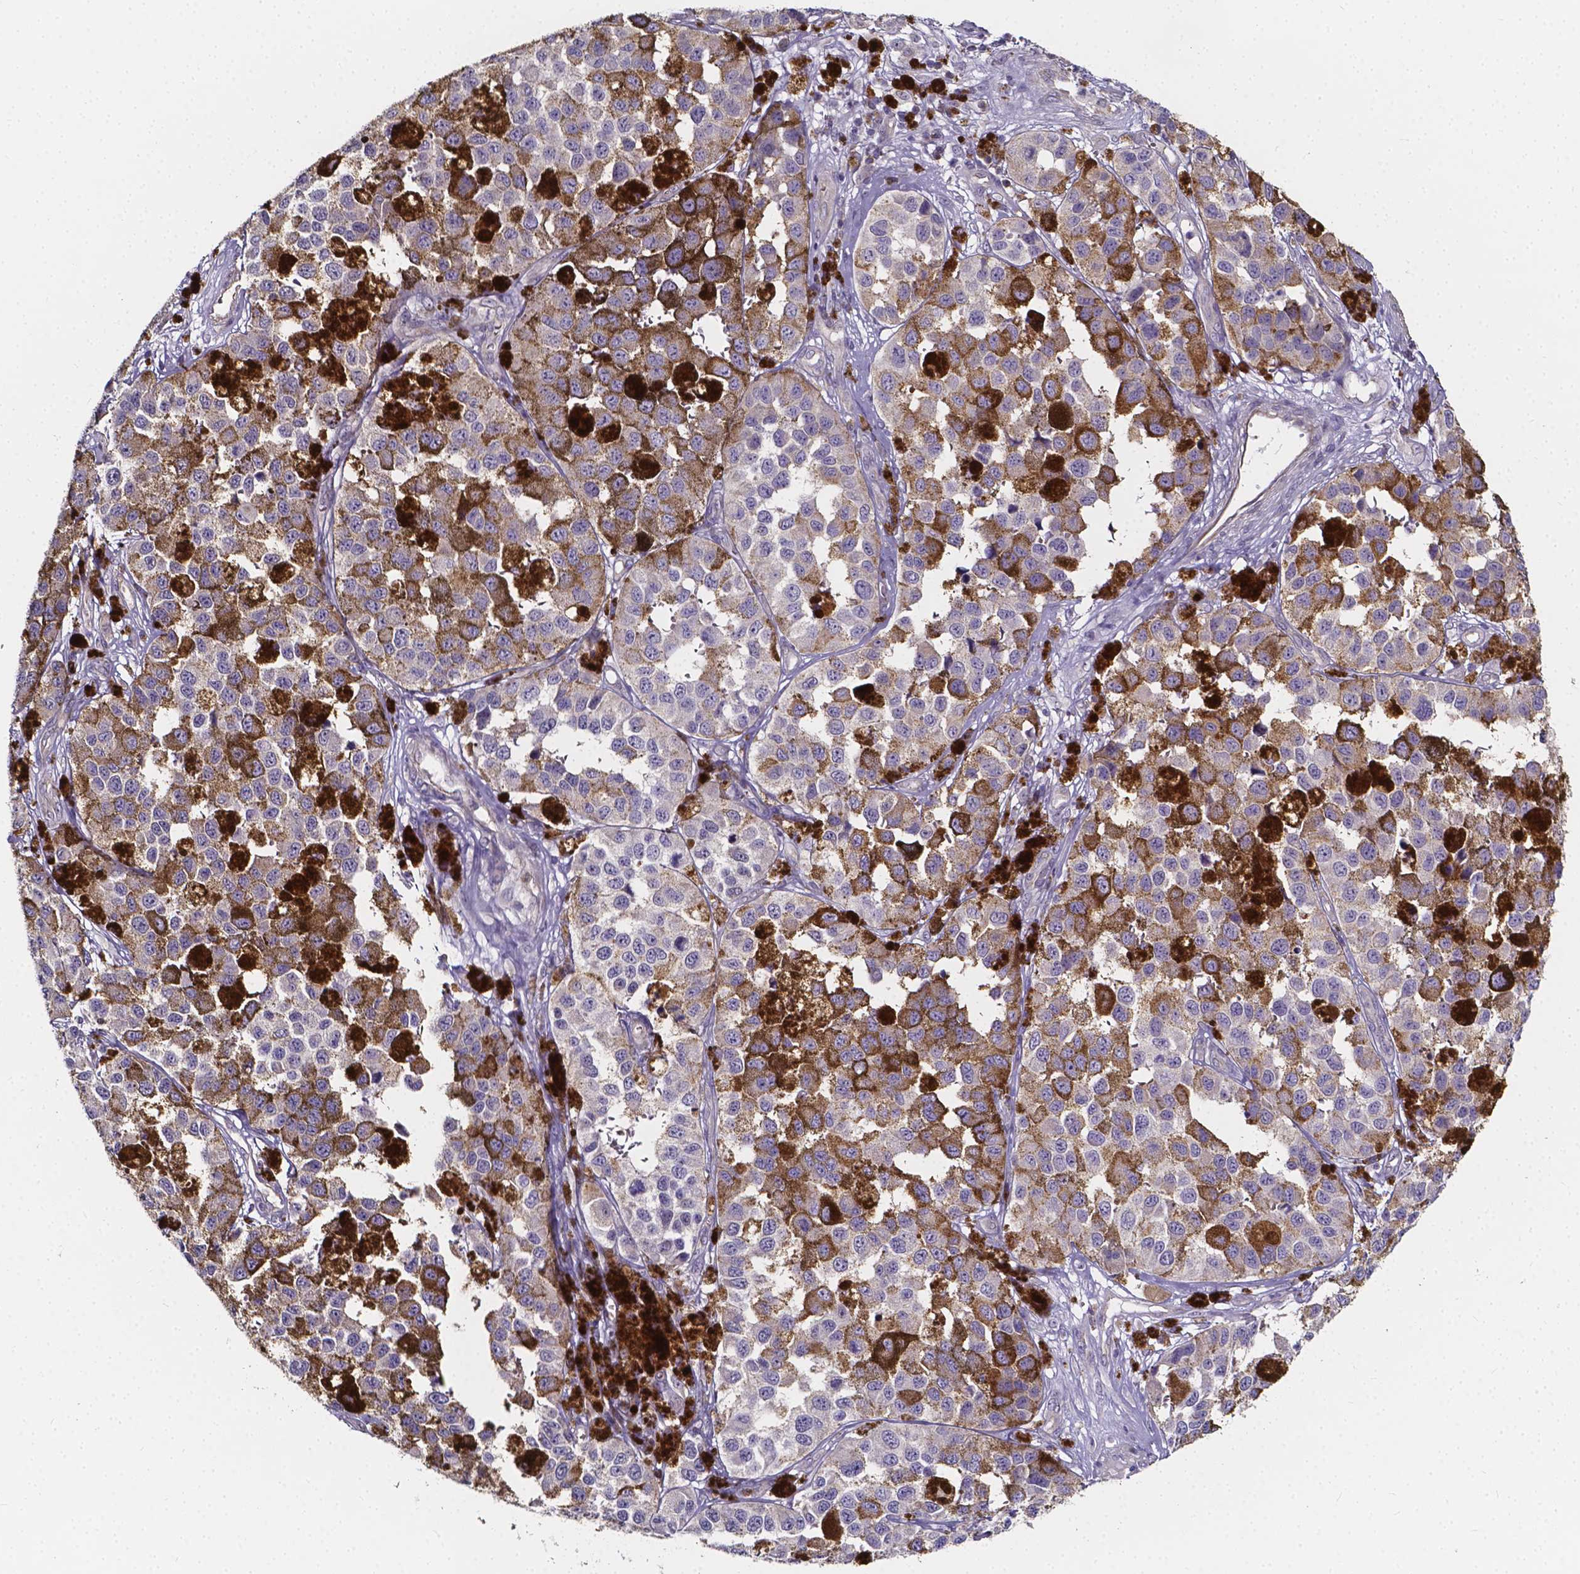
{"staining": {"intensity": "negative", "quantity": "none", "location": "none"}, "tissue": "melanoma", "cell_type": "Tumor cells", "image_type": "cancer", "snomed": [{"axis": "morphology", "description": "Malignant melanoma, NOS"}, {"axis": "topography", "description": "Skin"}], "caption": "Tumor cells are negative for protein expression in human melanoma. Brightfield microscopy of IHC stained with DAB (3,3'-diaminobenzidine) (brown) and hematoxylin (blue), captured at high magnification.", "gene": "THEMIS", "patient": {"sex": "female", "age": 58}}